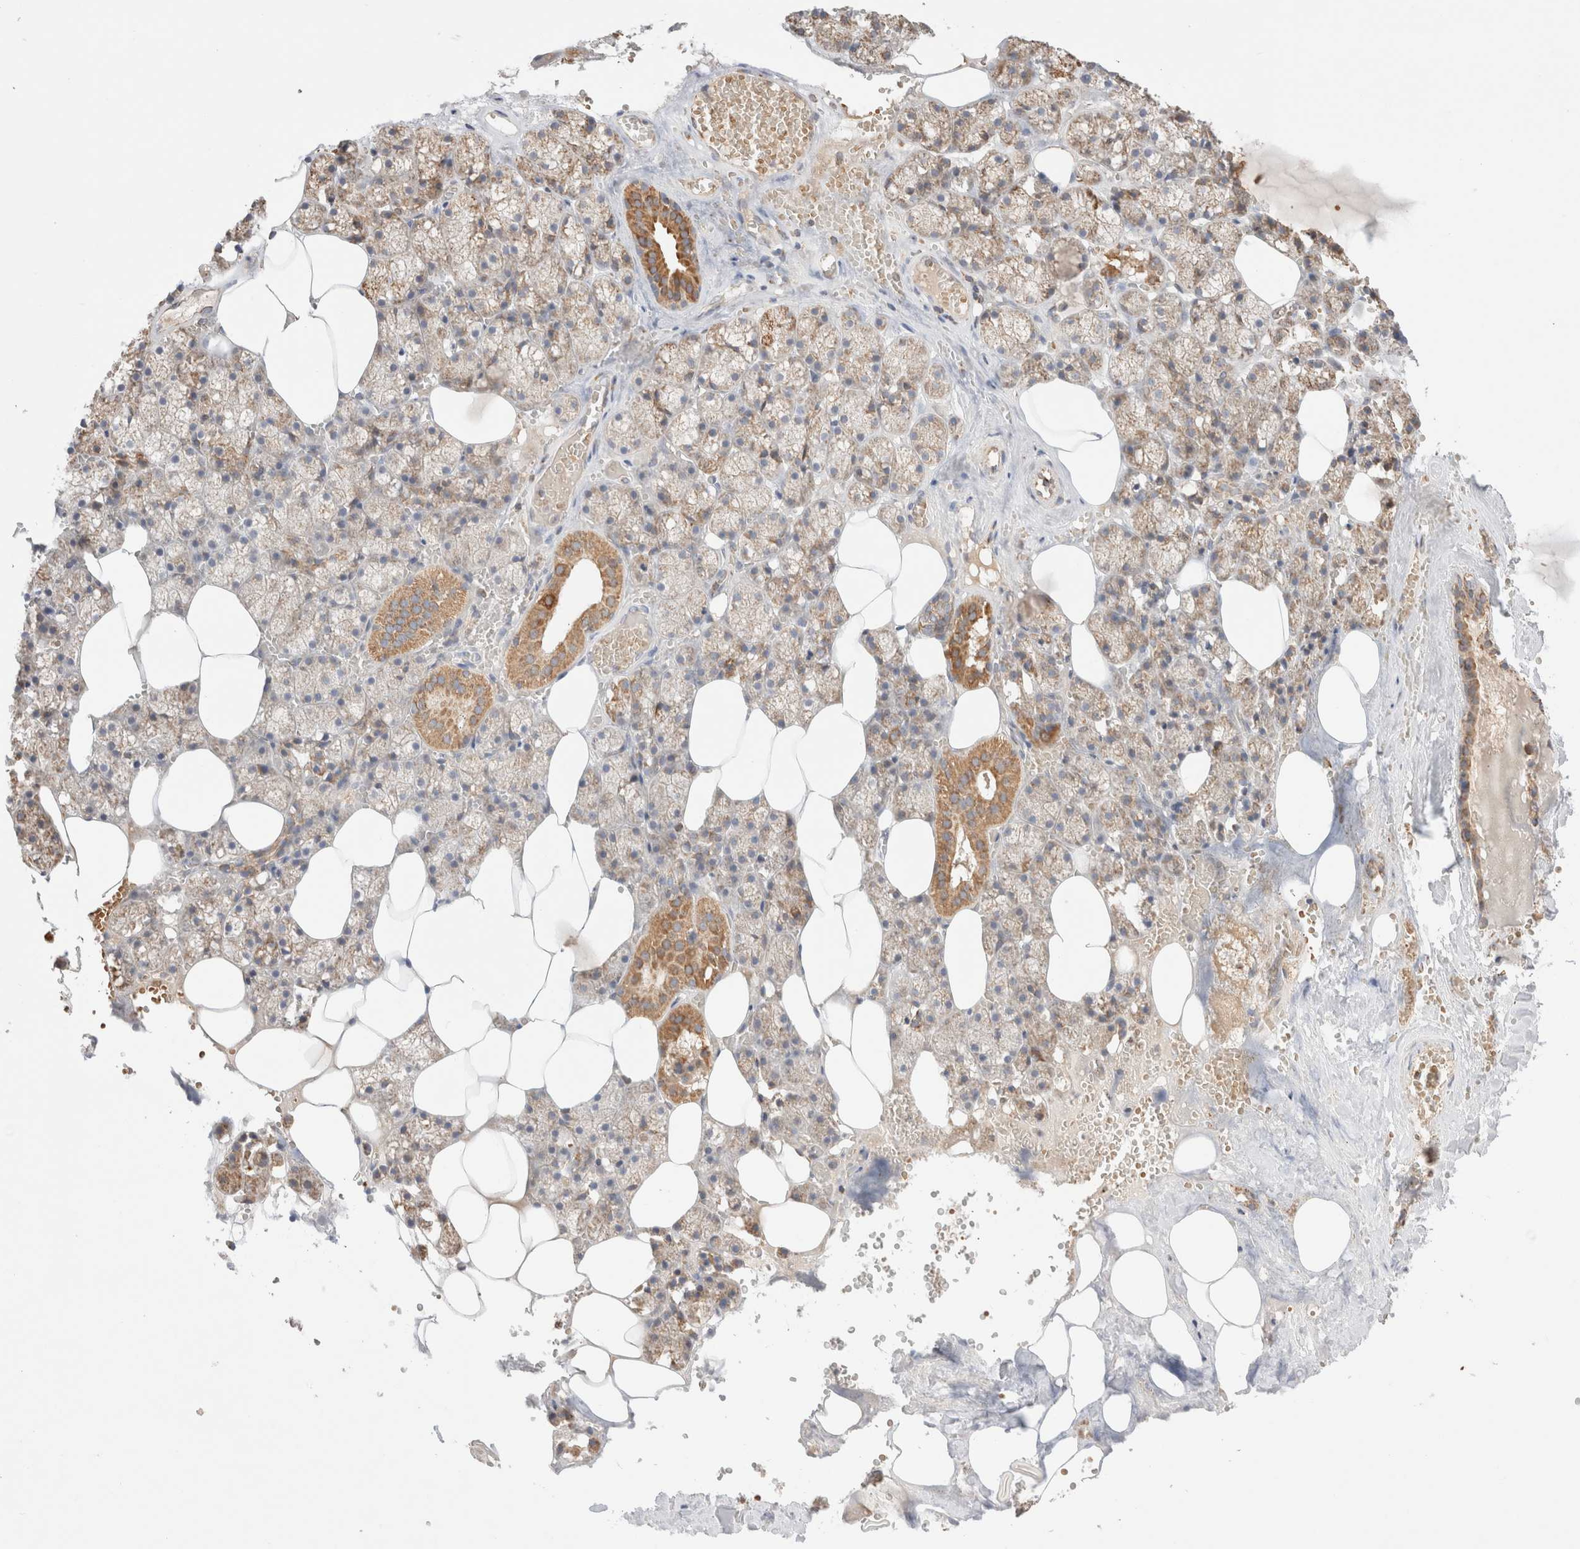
{"staining": {"intensity": "moderate", "quantity": "<25%", "location": "cytoplasmic/membranous"}, "tissue": "salivary gland", "cell_type": "Glandular cells", "image_type": "normal", "snomed": [{"axis": "morphology", "description": "Normal tissue, NOS"}, {"axis": "topography", "description": "Salivary gland"}], "caption": "This is a histology image of IHC staining of normal salivary gland, which shows moderate expression in the cytoplasmic/membranous of glandular cells.", "gene": "TMPPE", "patient": {"sex": "male", "age": 62}}